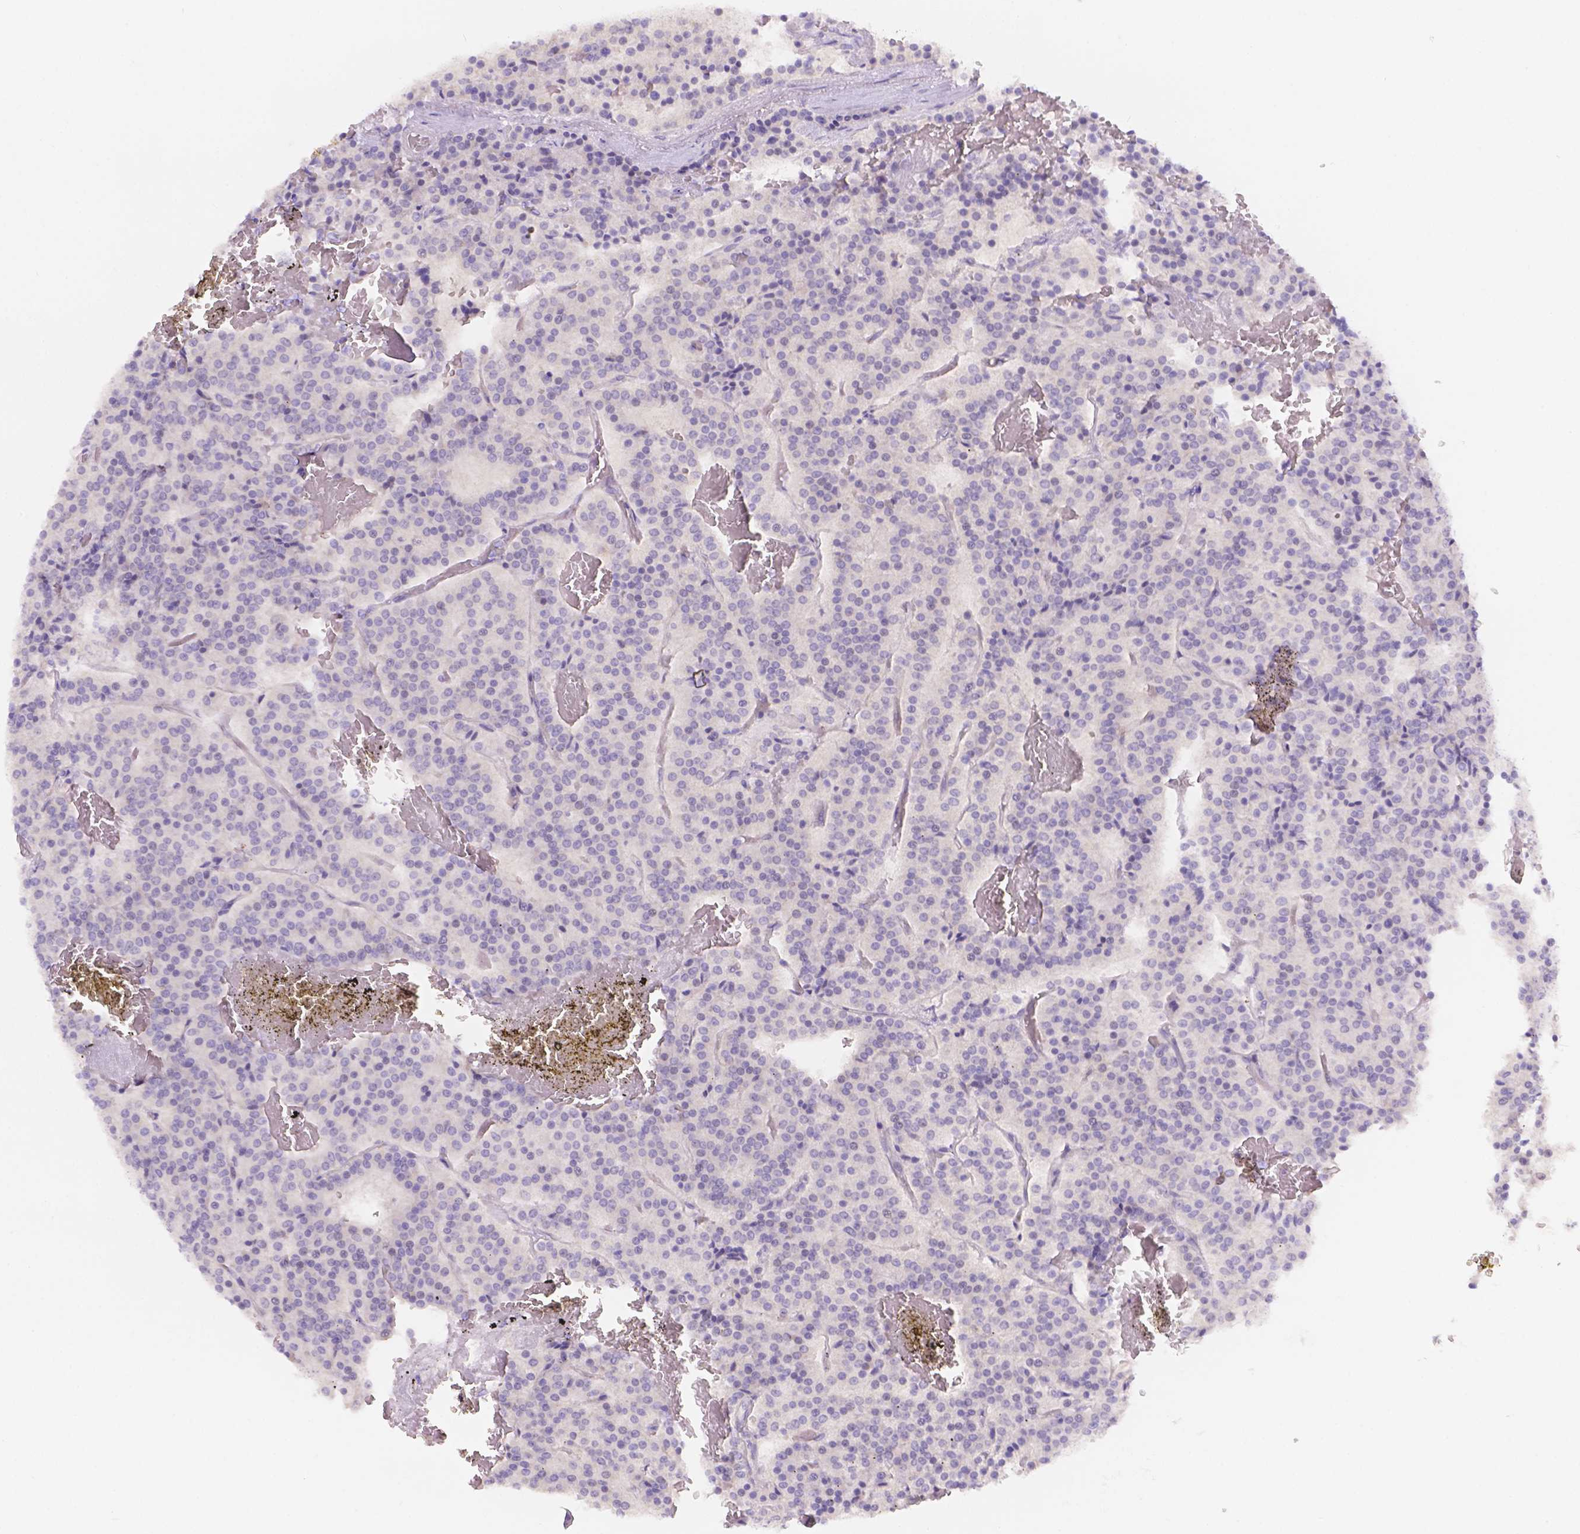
{"staining": {"intensity": "negative", "quantity": "none", "location": "none"}, "tissue": "carcinoid", "cell_type": "Tumor cells", "image_type": "cancer", "snomed": [{"axis": "morphology", "description": "Carcinoid, malignant, NOS"}, {"axis": "topography", "description": "Lung"}], "caption": "There is no significant positivity in tumor cells of carcinoid.", "gene": "CD96", "patient": {"sex": "male", "age": 70}}